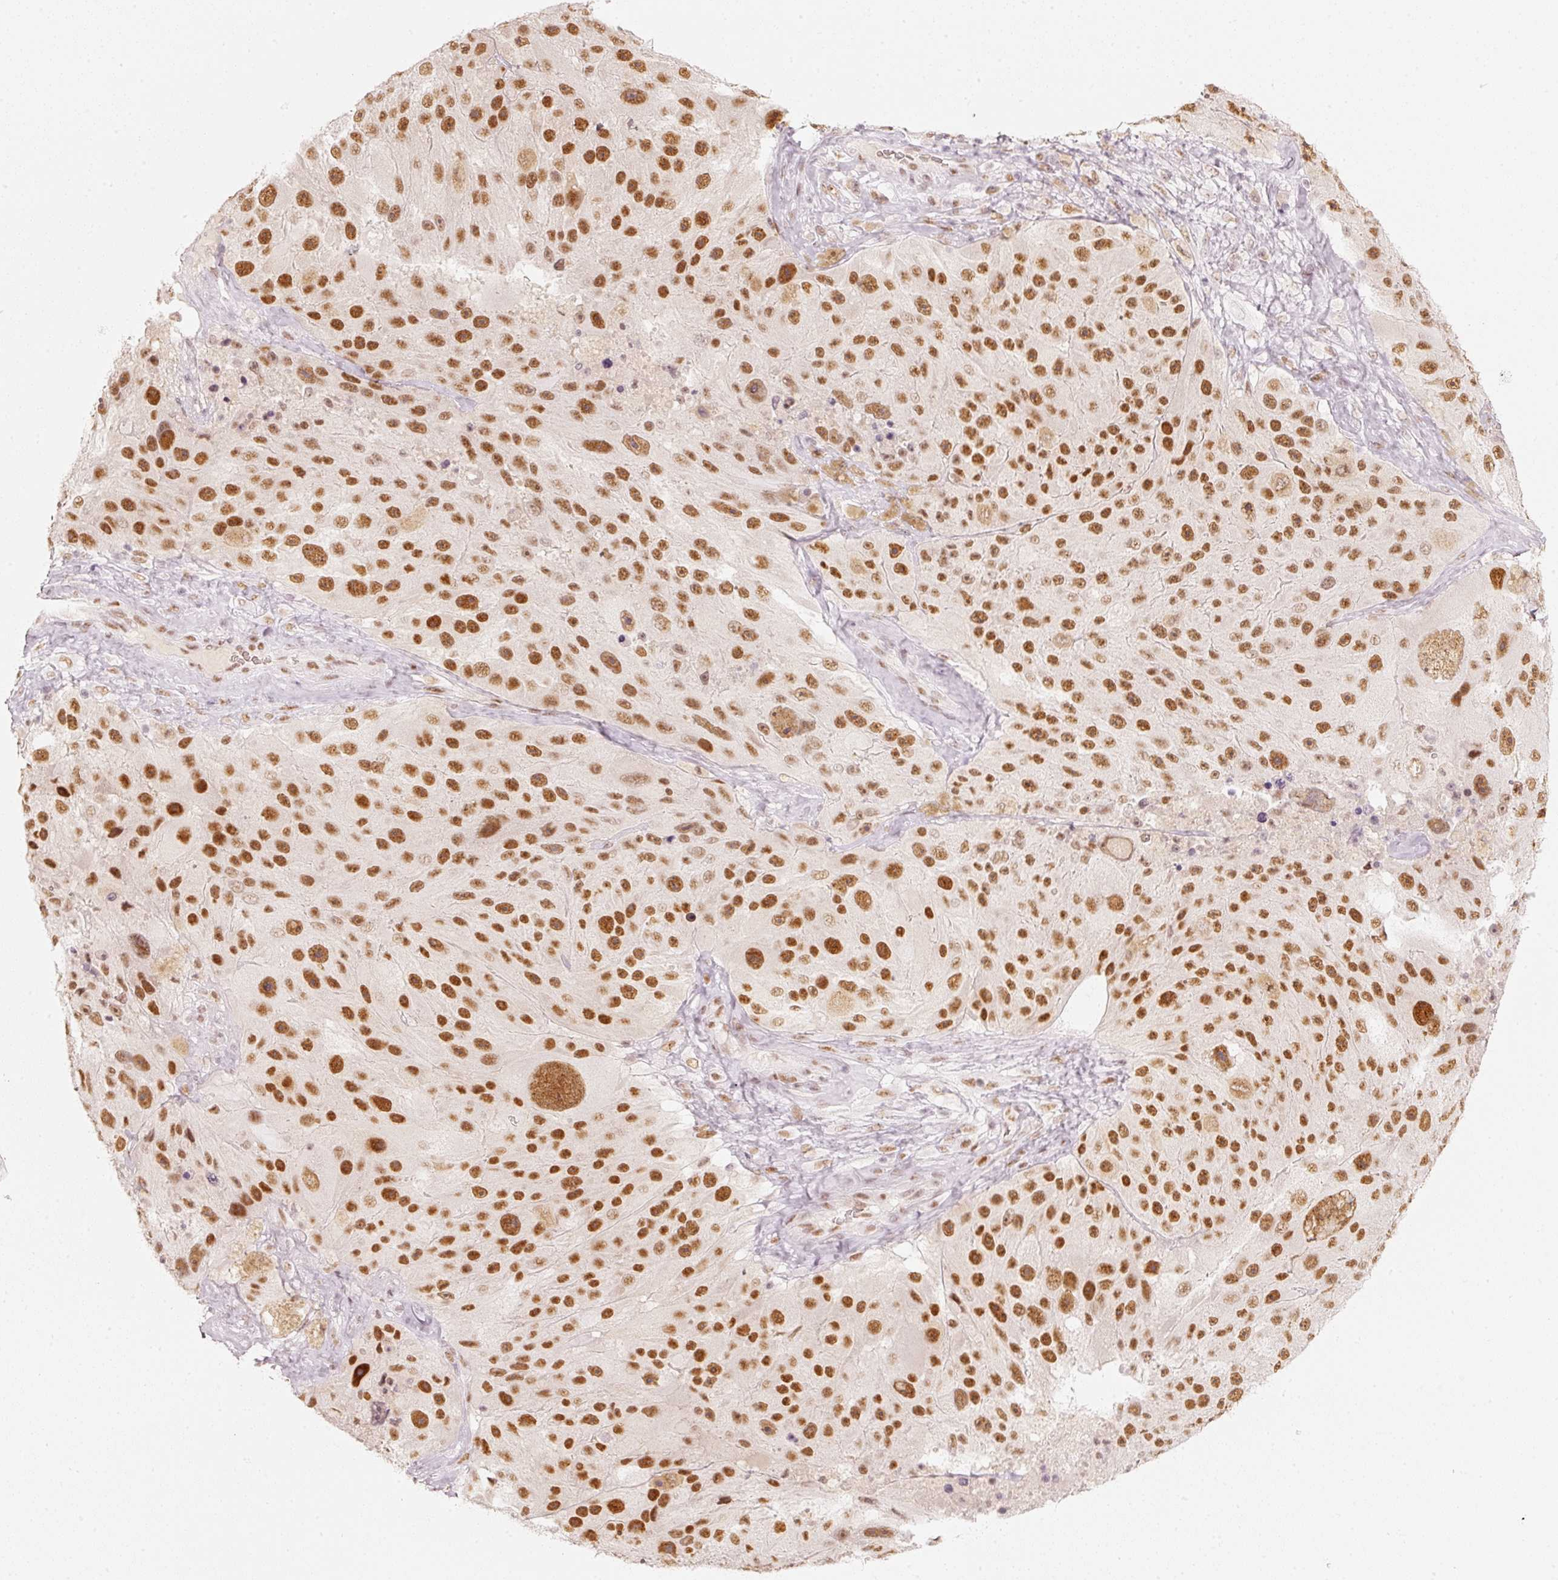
{"staining": {"intensity": "strong", "quantity": ">75%", "location": "nuclear"}, "tissue": "melanoma", "cell_type": "Tumor cells", "image_type": "cancer", "snomed": [{"axis": "morphology", "description": "Malignant melanoma, Metastatic site"}, {"axis": "topography", "description": "Lymph node"}], "caption": "This photomicrograph shows immunohistochemistry (IHC) staining of melanoma, with high strong nuclear expression in approximately >75% of tumor cells.", "gene": "PPP1R10", "patient": {"sex": "male", "age": 62}}